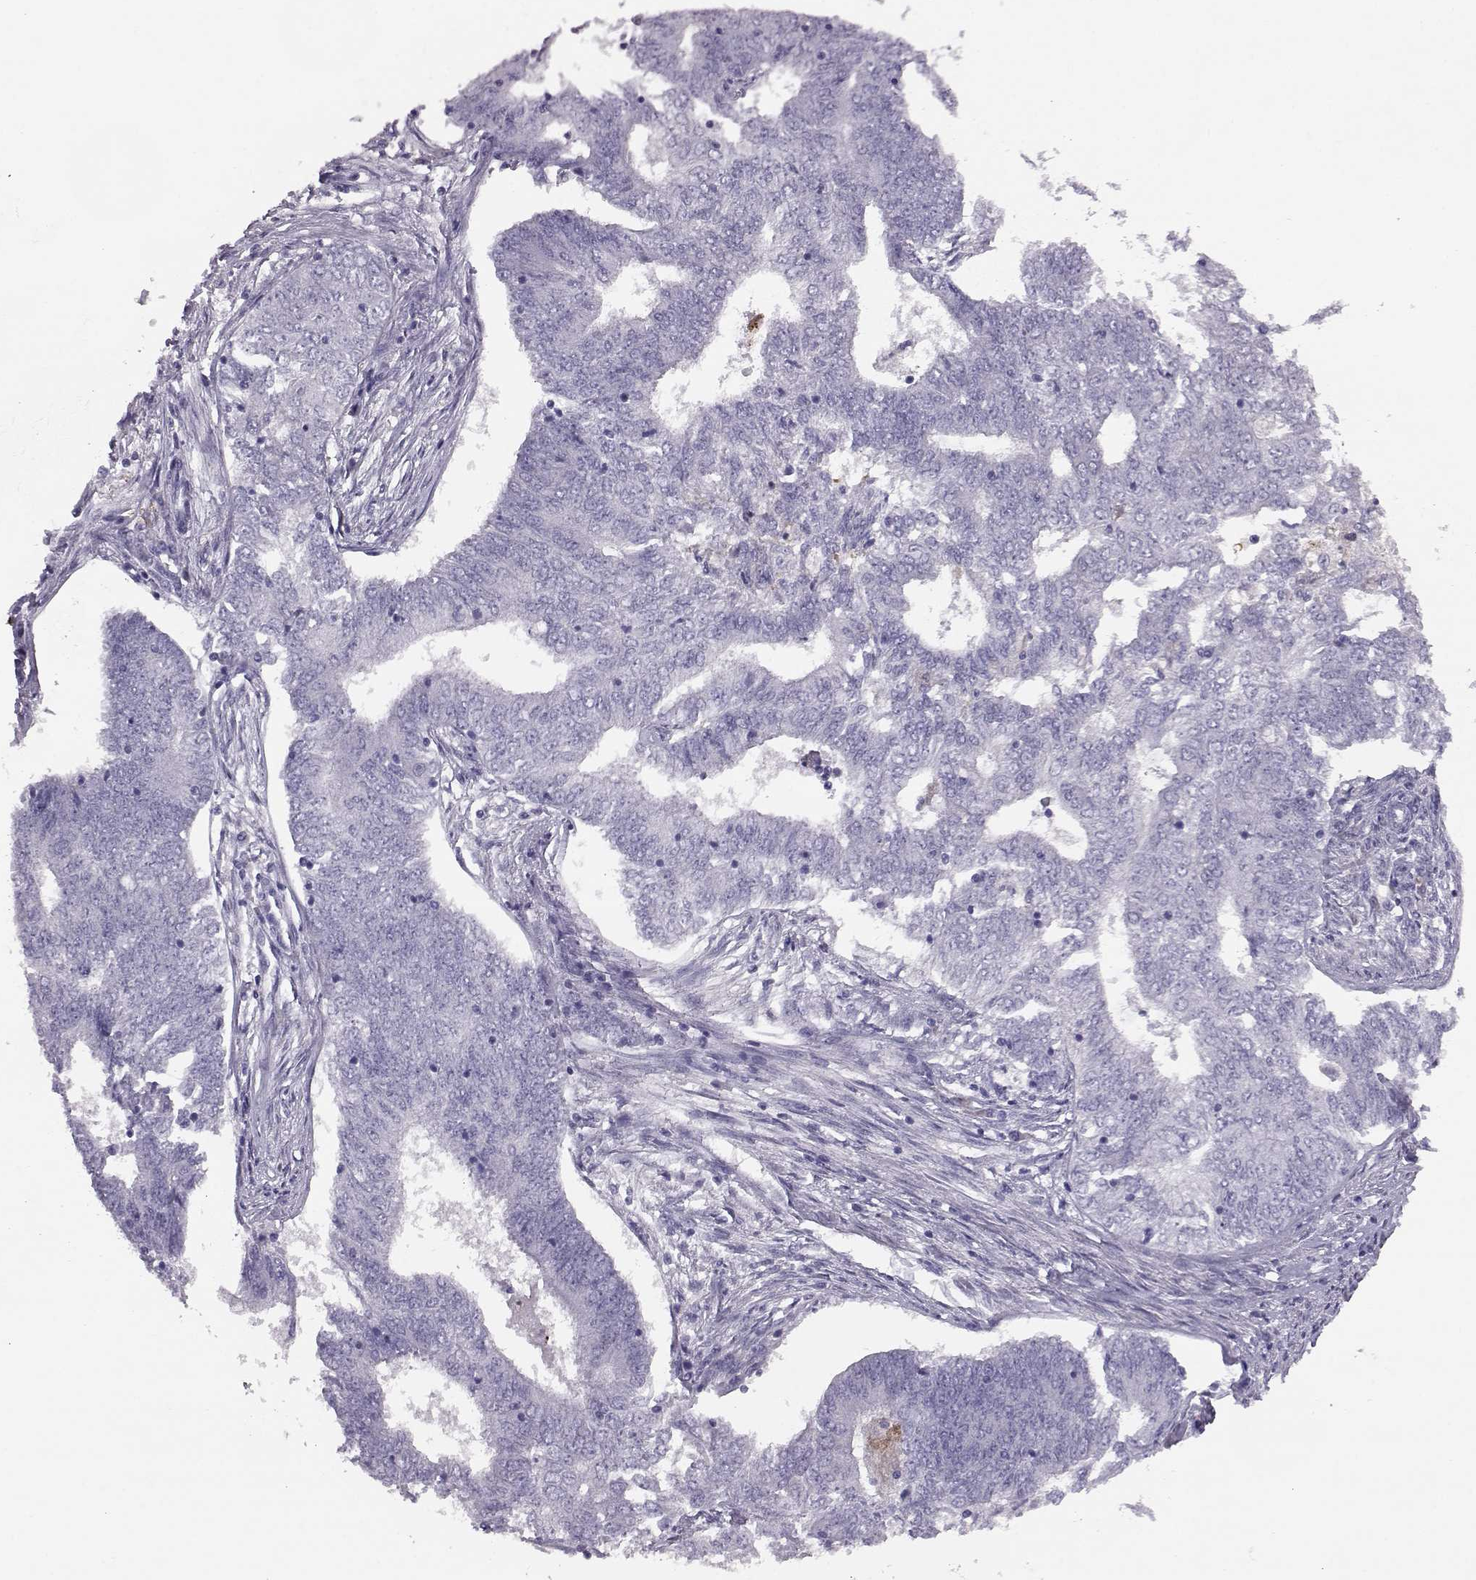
{"staining": {"intensity": "negative", "quantity": "none", "location": "none"}, "tissue": "endometrial cancer", "cell_type": "Tumor cells", "image_type": "cancer", "snomed": [{"axis": "morphology", "description": "Adenocarcinoma, NOS"}, {"axis": "topography", "description": "Endometrium"}], "caption": "High magnification brightfield microscopy of endometrial cancer stained with DAB (3,3'-diaminobenzidine) (brown) and counterstained with hematoxylin (blue): tumor cells show no significant expression.", "gene": "ADGRG5", "patient": {"sex": "female", "age": 62}}